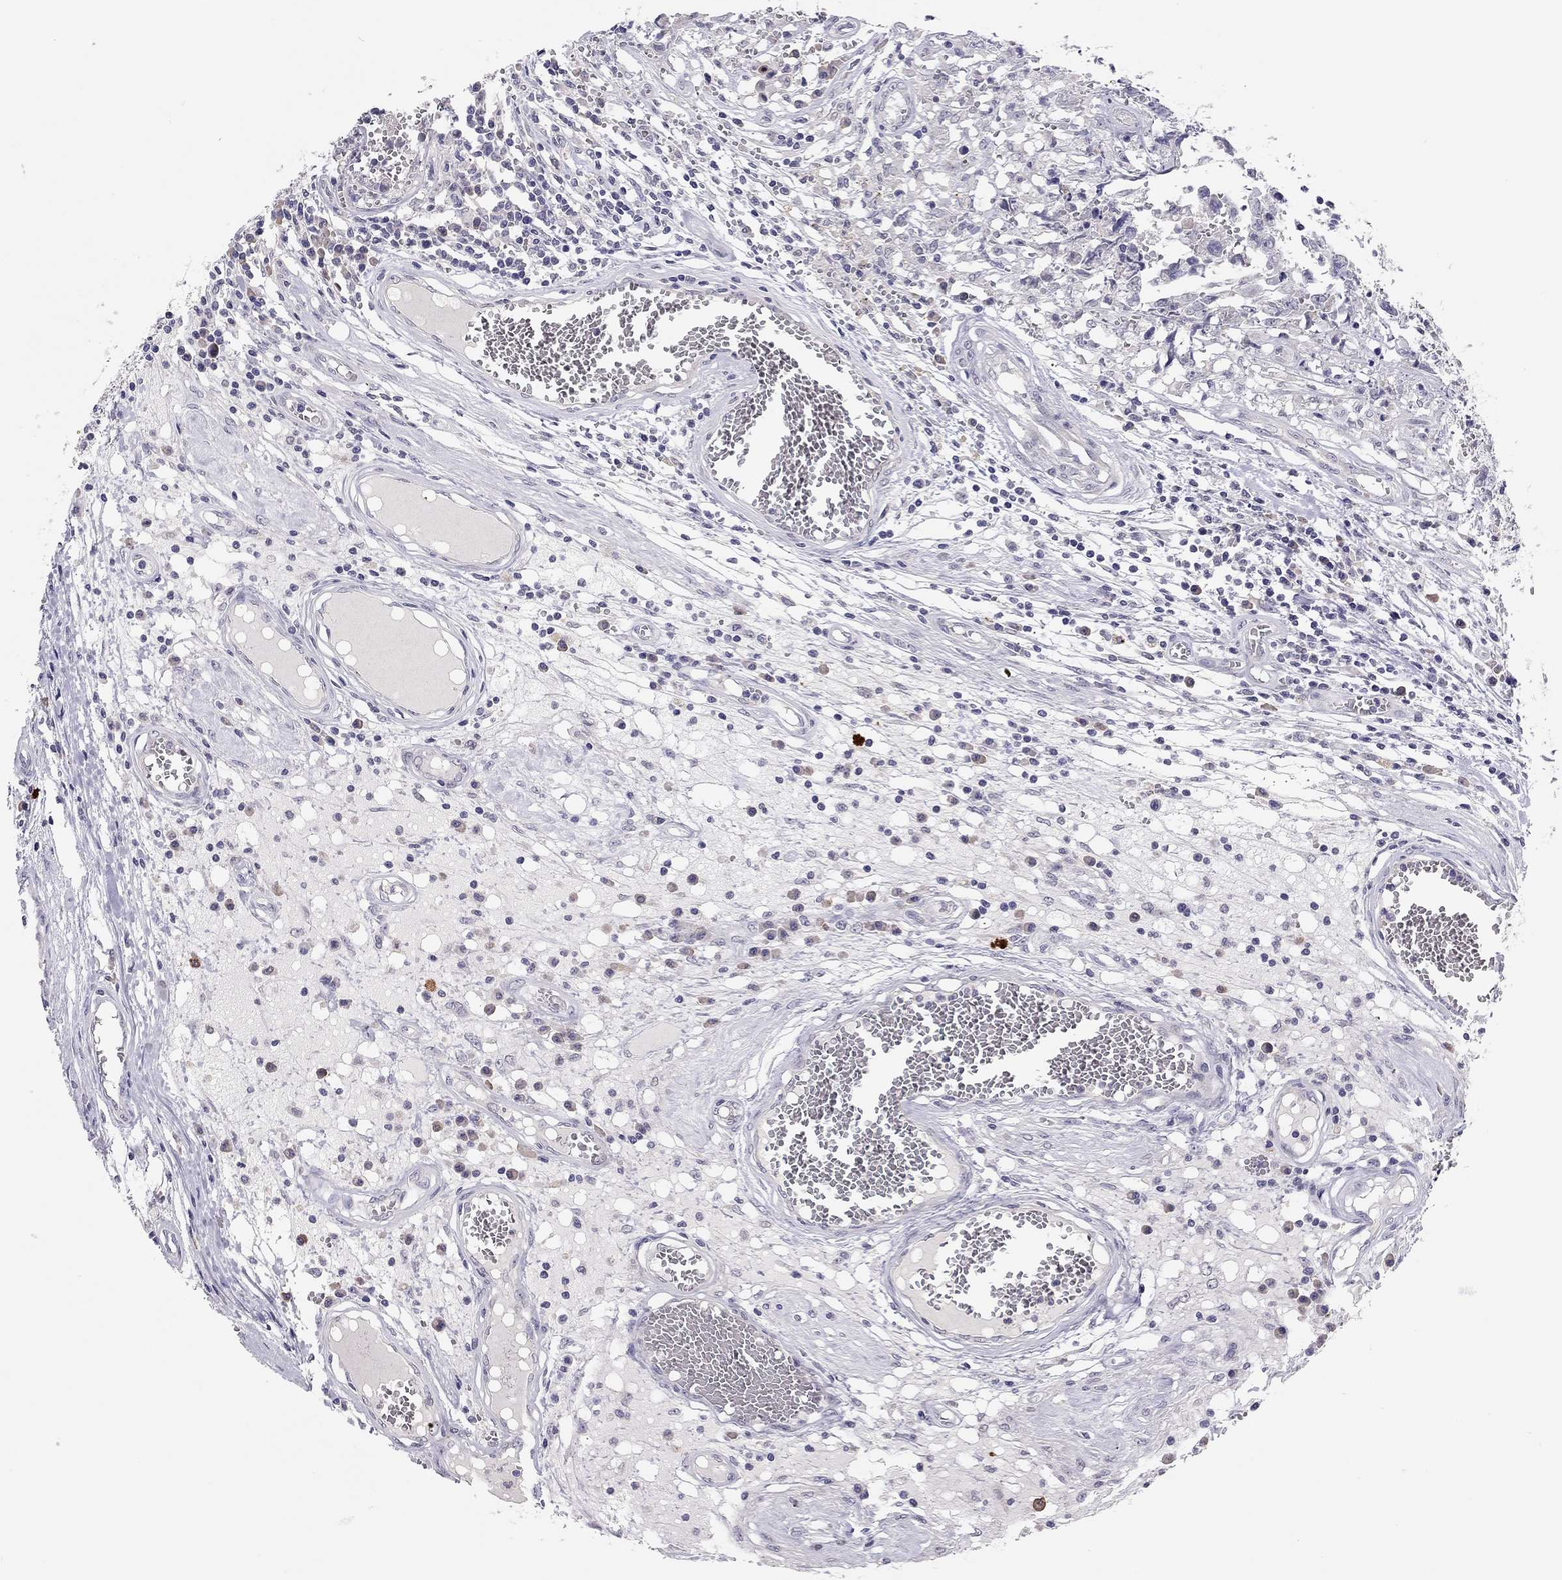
{"staining": {"intensity": "negative", "quantity": "none", "location": "none"}, "tissue": "testis cancer", "cell_type": "Tumor cells", "image_type": "cancer", "snomed": [{"axis": "morphology", "description": "Carcinoma, Embryonal, NOS"}, {"axis": "topography", "description": "Testis"}], "caption": "Testis embryonal carcinoma stained for a protein using immunohistochemistry reveals no staining tumor cells.", "gene": "SCARB1", "patient": {"sex": "male", "age": 36}}